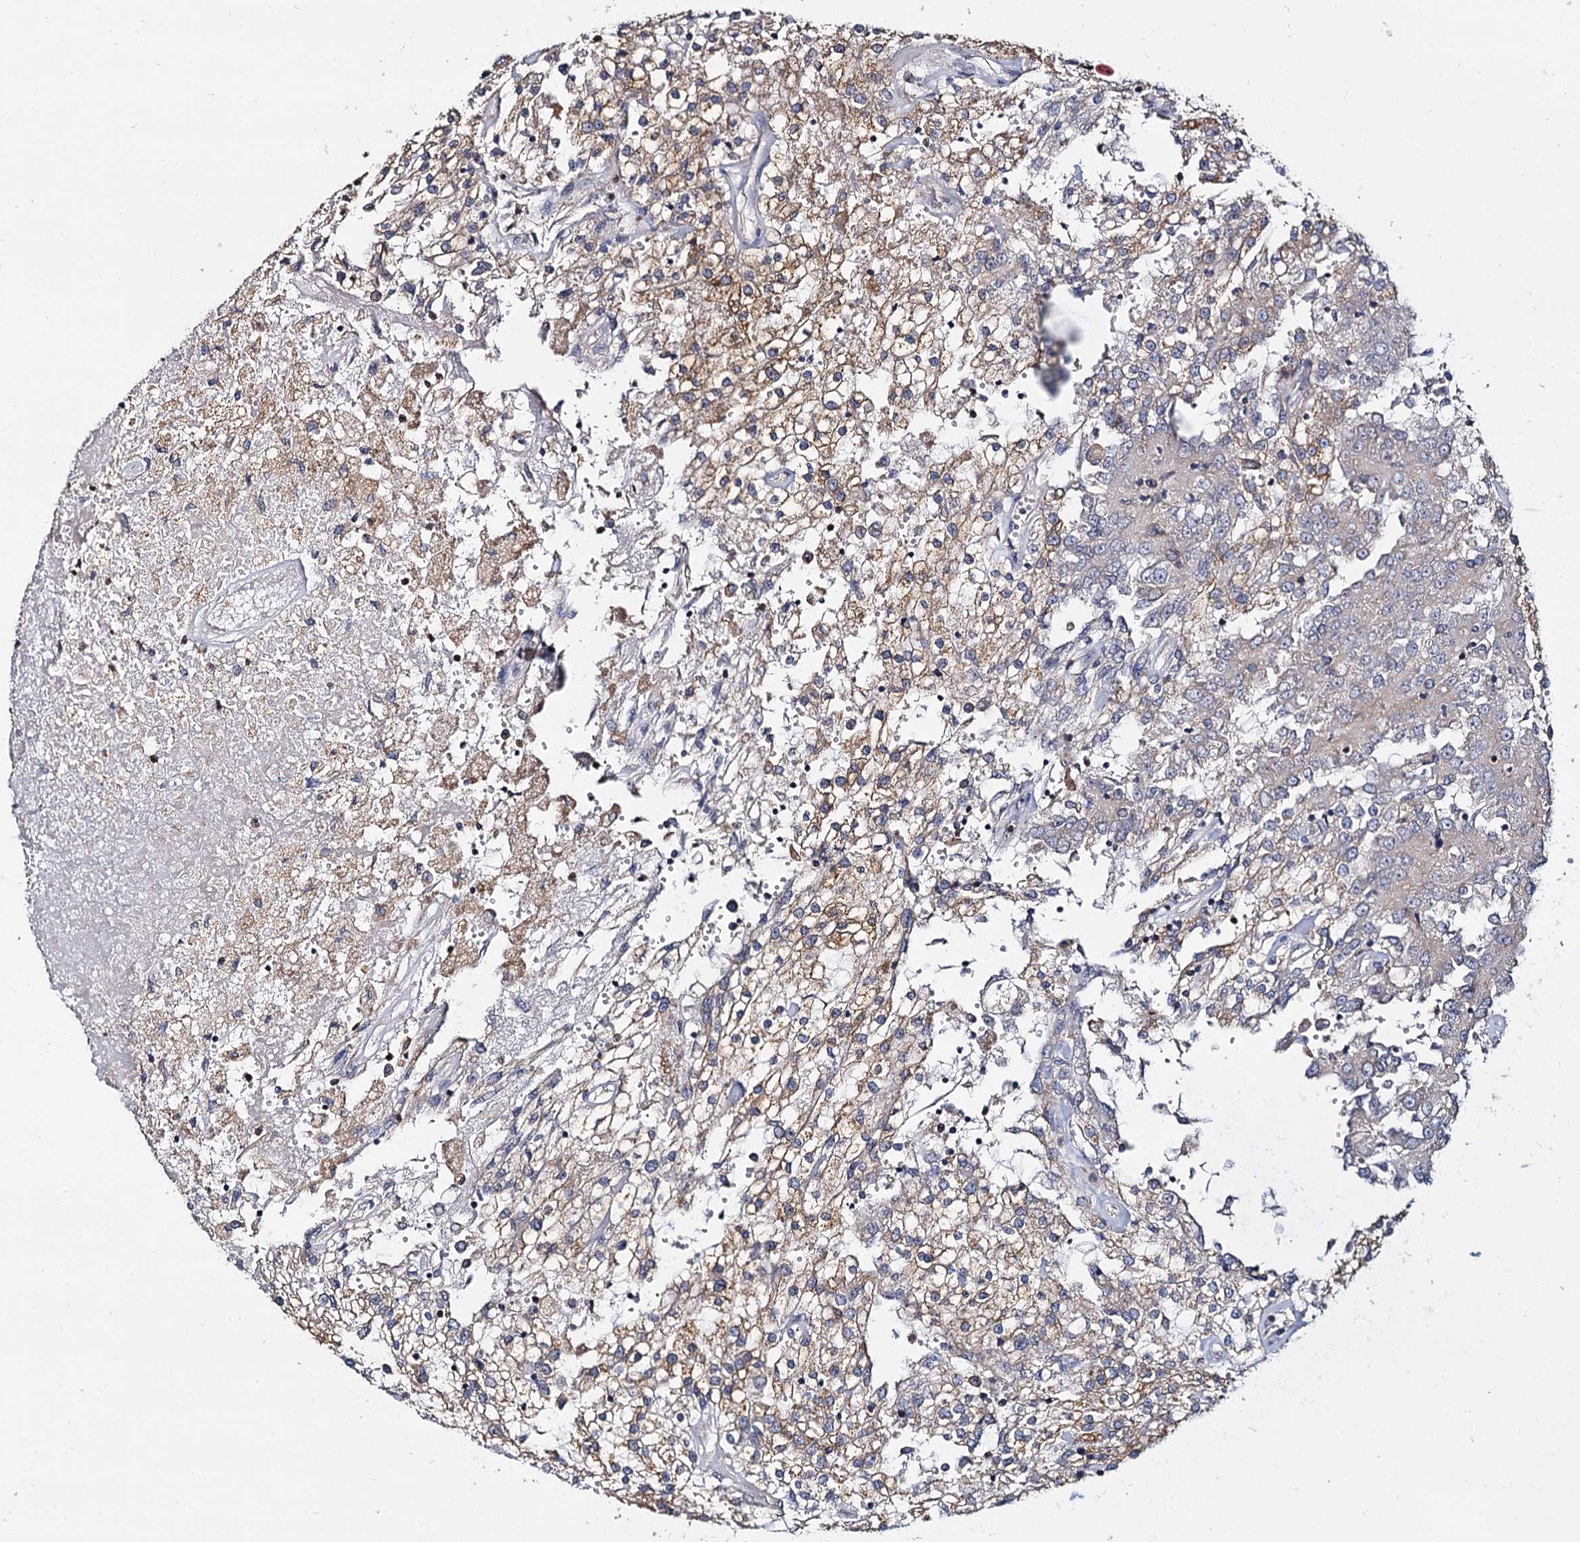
{"staining": {"intensity": "moderate", "quantity": "25%-75%", "location": "cytoplasmic/membranous"}, "tissue": "renal cancer", "cell_type": "Tumor cells", "image_type": "cancer", "snomed": [{"axis": "morphology", "description": "Adenocarcinoma, NOS"}, {"axis": "topography", "description": "Kidney"}], "caption": "This image displays immunohistochemistry (IHC) staining of human renal adenocarcinoma, with medium moderate cytoplasmic/membranous expression in approximately 25%-75% of tumor cells.", "gene": "ANKRD13A", "patient": {"sex": "female", "age": 52}}